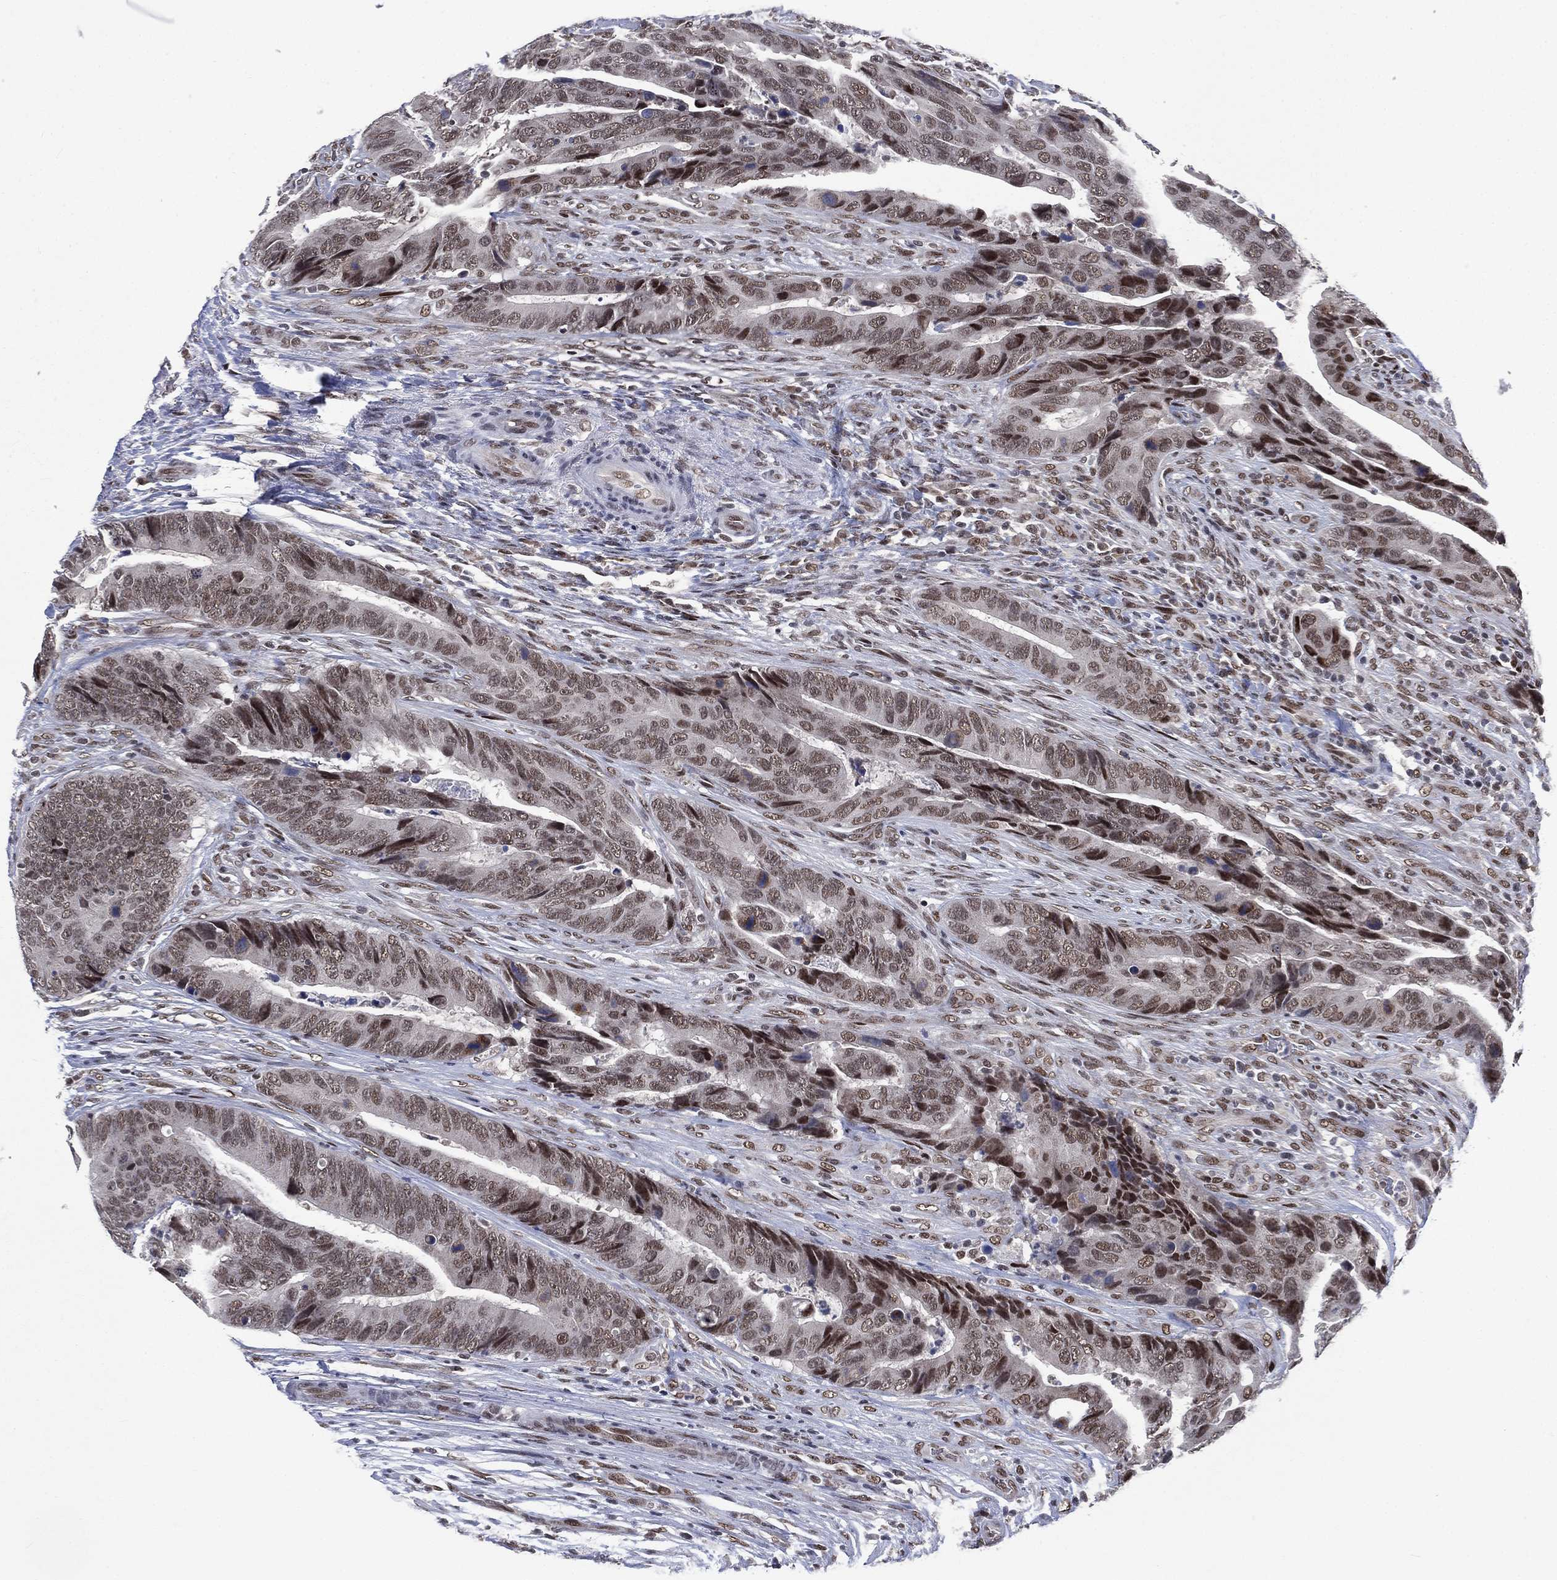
{"staining": {"intensity": "moderate", "quantity": ">75%", "location": "nuclear"}, "tissue": "colorectal cancer", "cell_type": "Tumor cells", "image_type": "cancer", "snomed": [{"axis": "morphology", "description": "Adenocarcinoma, NOS"}, {"axis": "topography", "description": "Colon"}], "caption": "Protein expression by immunohistochemistry (IHC) displays moderate nuclear positivity in approximately >75% of tumor cells in adenocarcinoma (colorectal).", "gene": "YLPM1", "patient": {"sex": "female", "age": 56}}